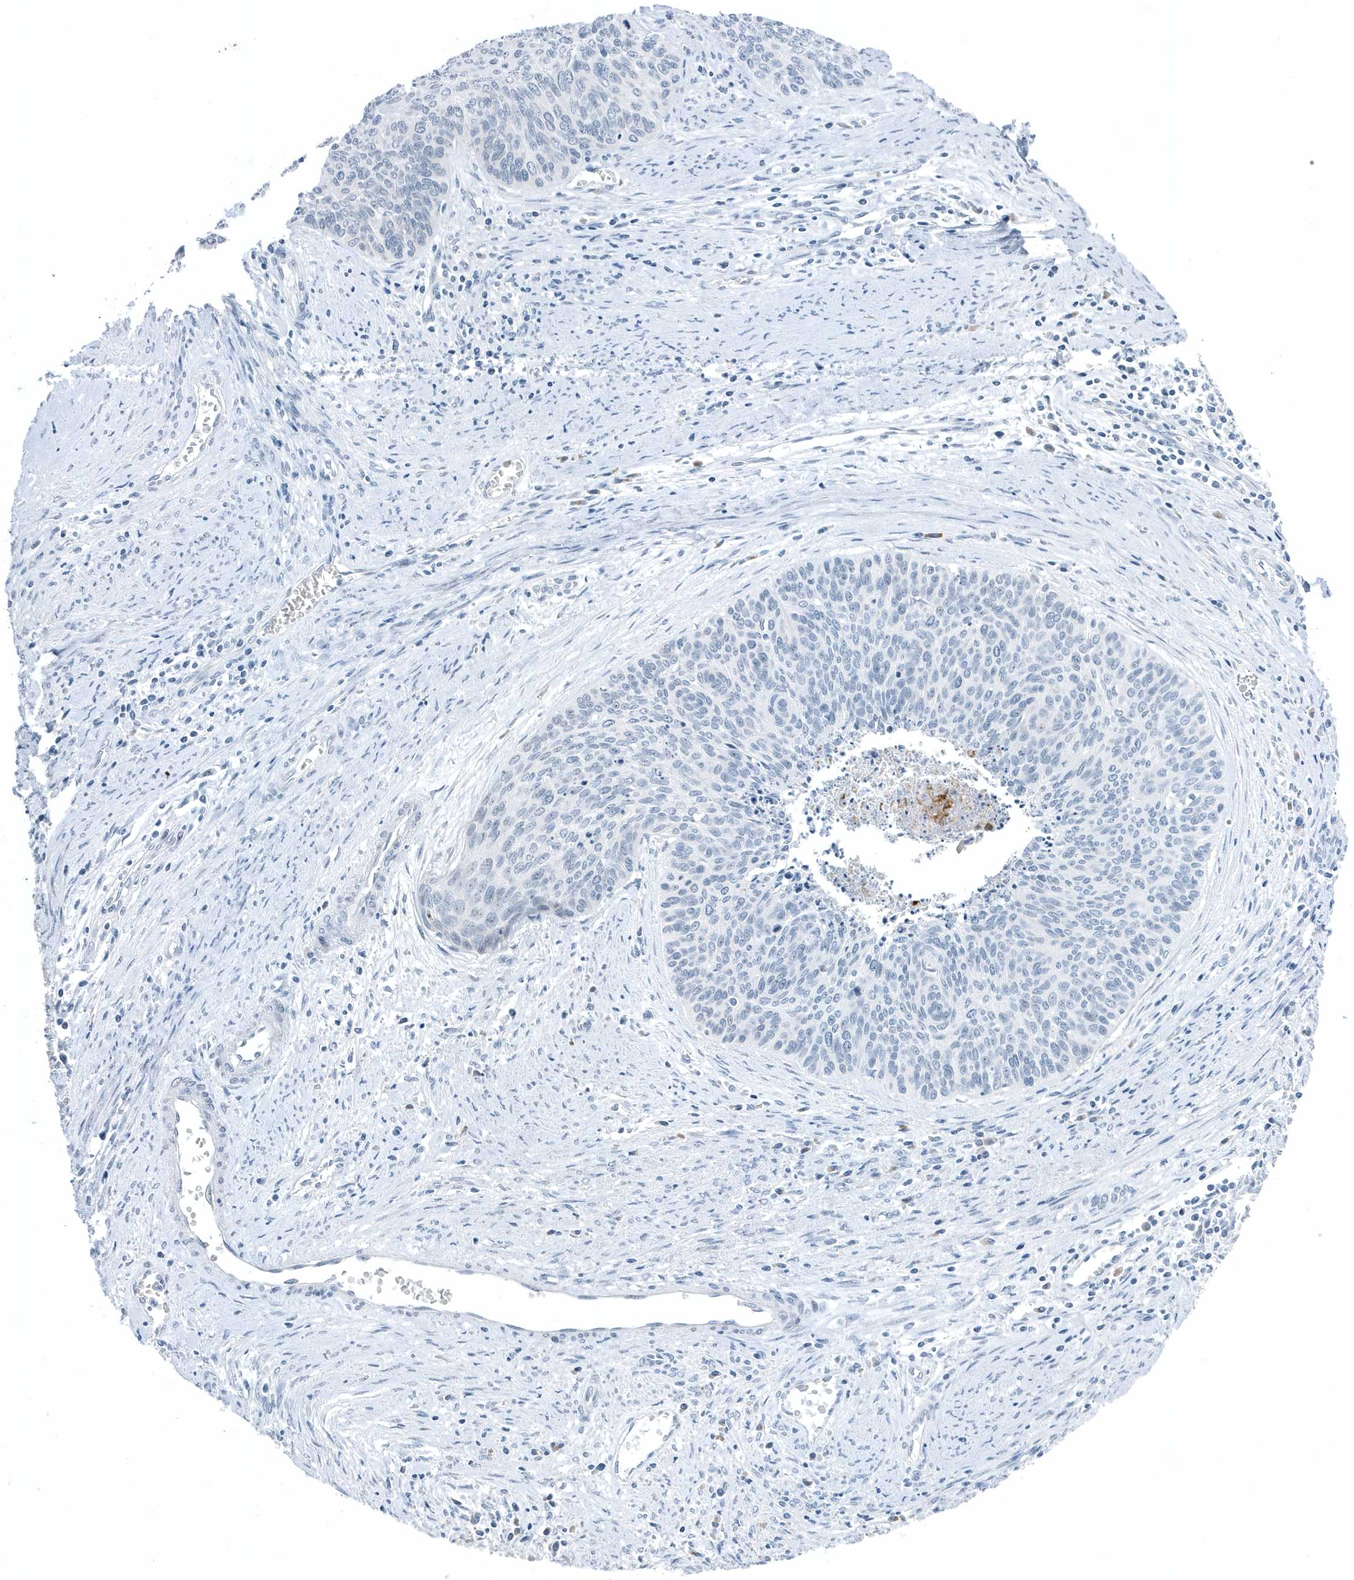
{"staining": {"intensity": "negative", "quantity": "none", "location": "none"}, "tissue": "cervical cancer", "cell_type": "Tumor cells", "image_type": "cancer", "snomed": [{"axis": "morphology", "description": "Squamous cell carcinoma, NOS"}, {"axis": "topography", "description": "Cervix"}], "caption": "Protein analysis of cervical squamous cell carcinoma shows no significant expression in tumor cells.", "gene": "RPF2", "patient": {"sex": "female", "age": 55}}